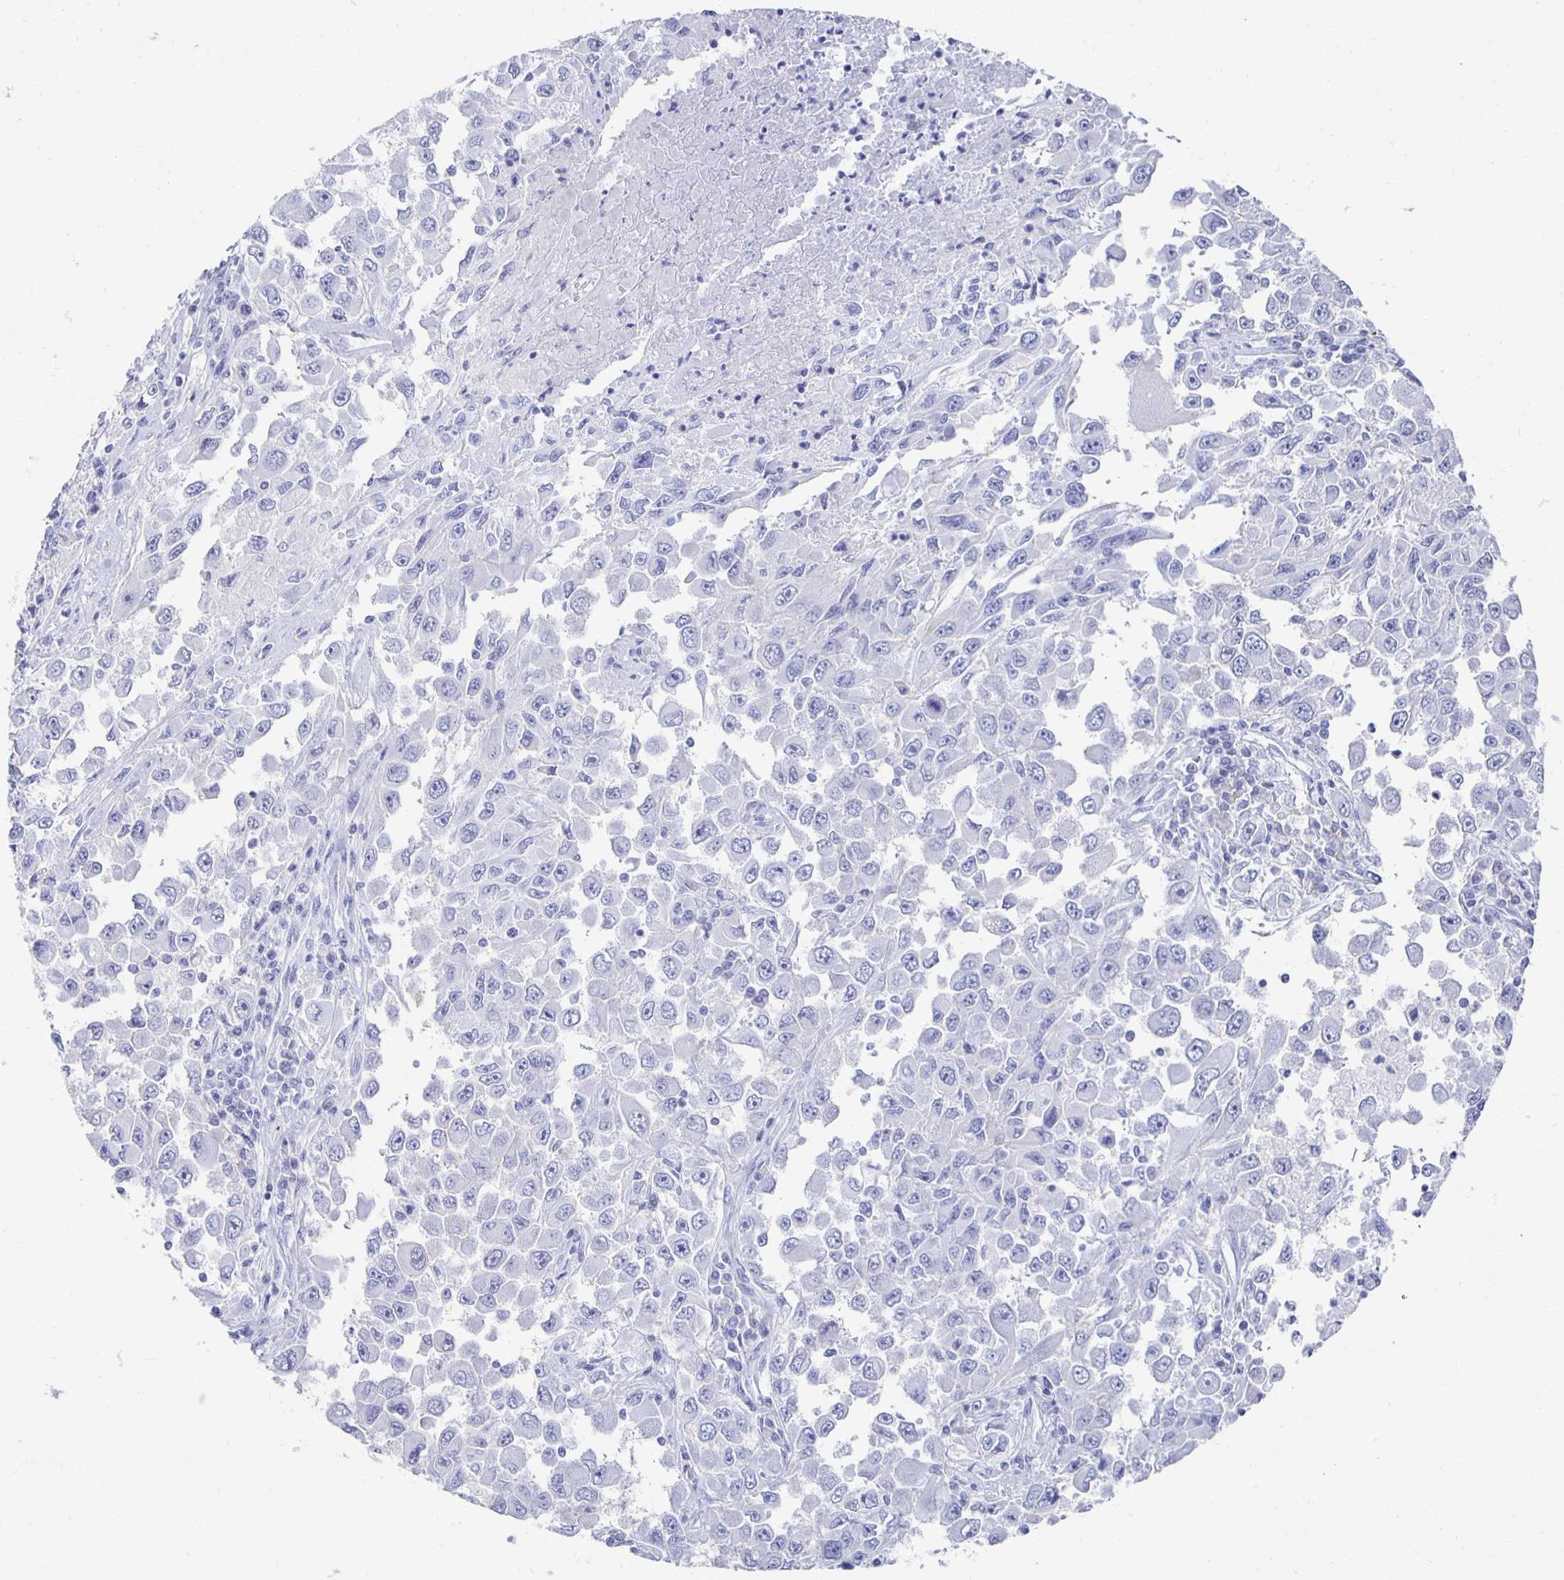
{"staining": {"intensity": "negative", "quantity": "none", "location": "none"}, "tissue": "melanoma", "cell_type": "Tumor cells", "image_type": "cancer", "snomed": [{"axis": "morphology", "description": "Malignant melanoma, Metastatic site"}, {"axis": "topography", "description": "Lymph node"}], "caption": "Malignant melanoma (metastatic site) was stained to show a protein in brown. There is no significant expression in tumor cells.", "gene": "PRDM7", "patient": {"sex": "female", "age": 67}}